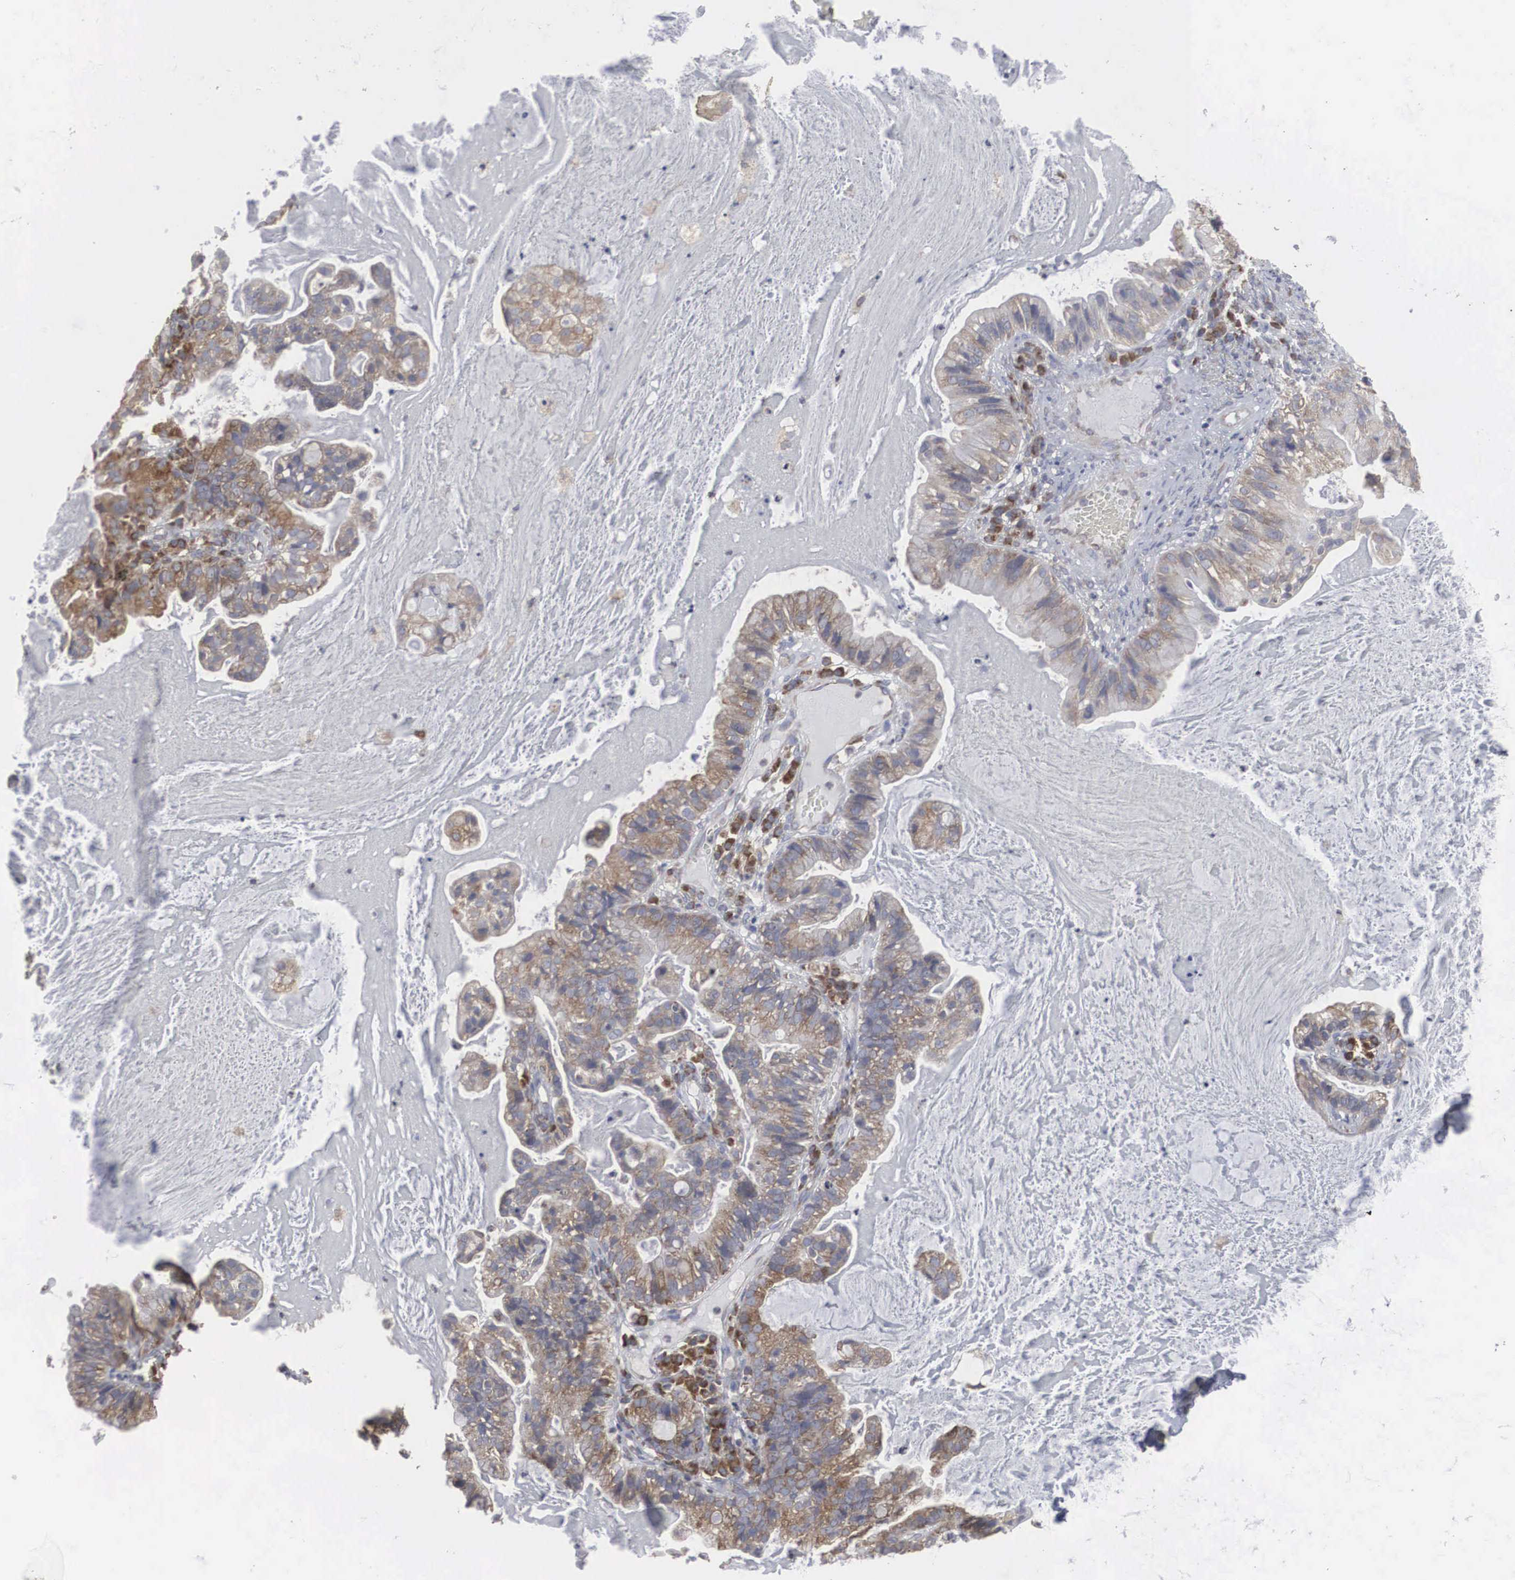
{"staining": {"intensity": "moderate", "quantity": "25%-75%", "location": "cytoplasmic/membranous"}, "tissue": "cervical cancer", "cell_type": "Tumor cells", "image_type": "cancer", "snomed": [{"axis": "morphology", "description": "Adenocarcinoma, NOS"}, {"axis": "topography", "description": "Cervix"}], "caption": "Adenocarcinoma (cervical) stained with a brown dye exhibits moderate cytoplasmic/membranous positive staining in approximately 25%-75% of tumor cells.", "gene": "MIA2", "patient": {"sex": "female", "age": 41}}